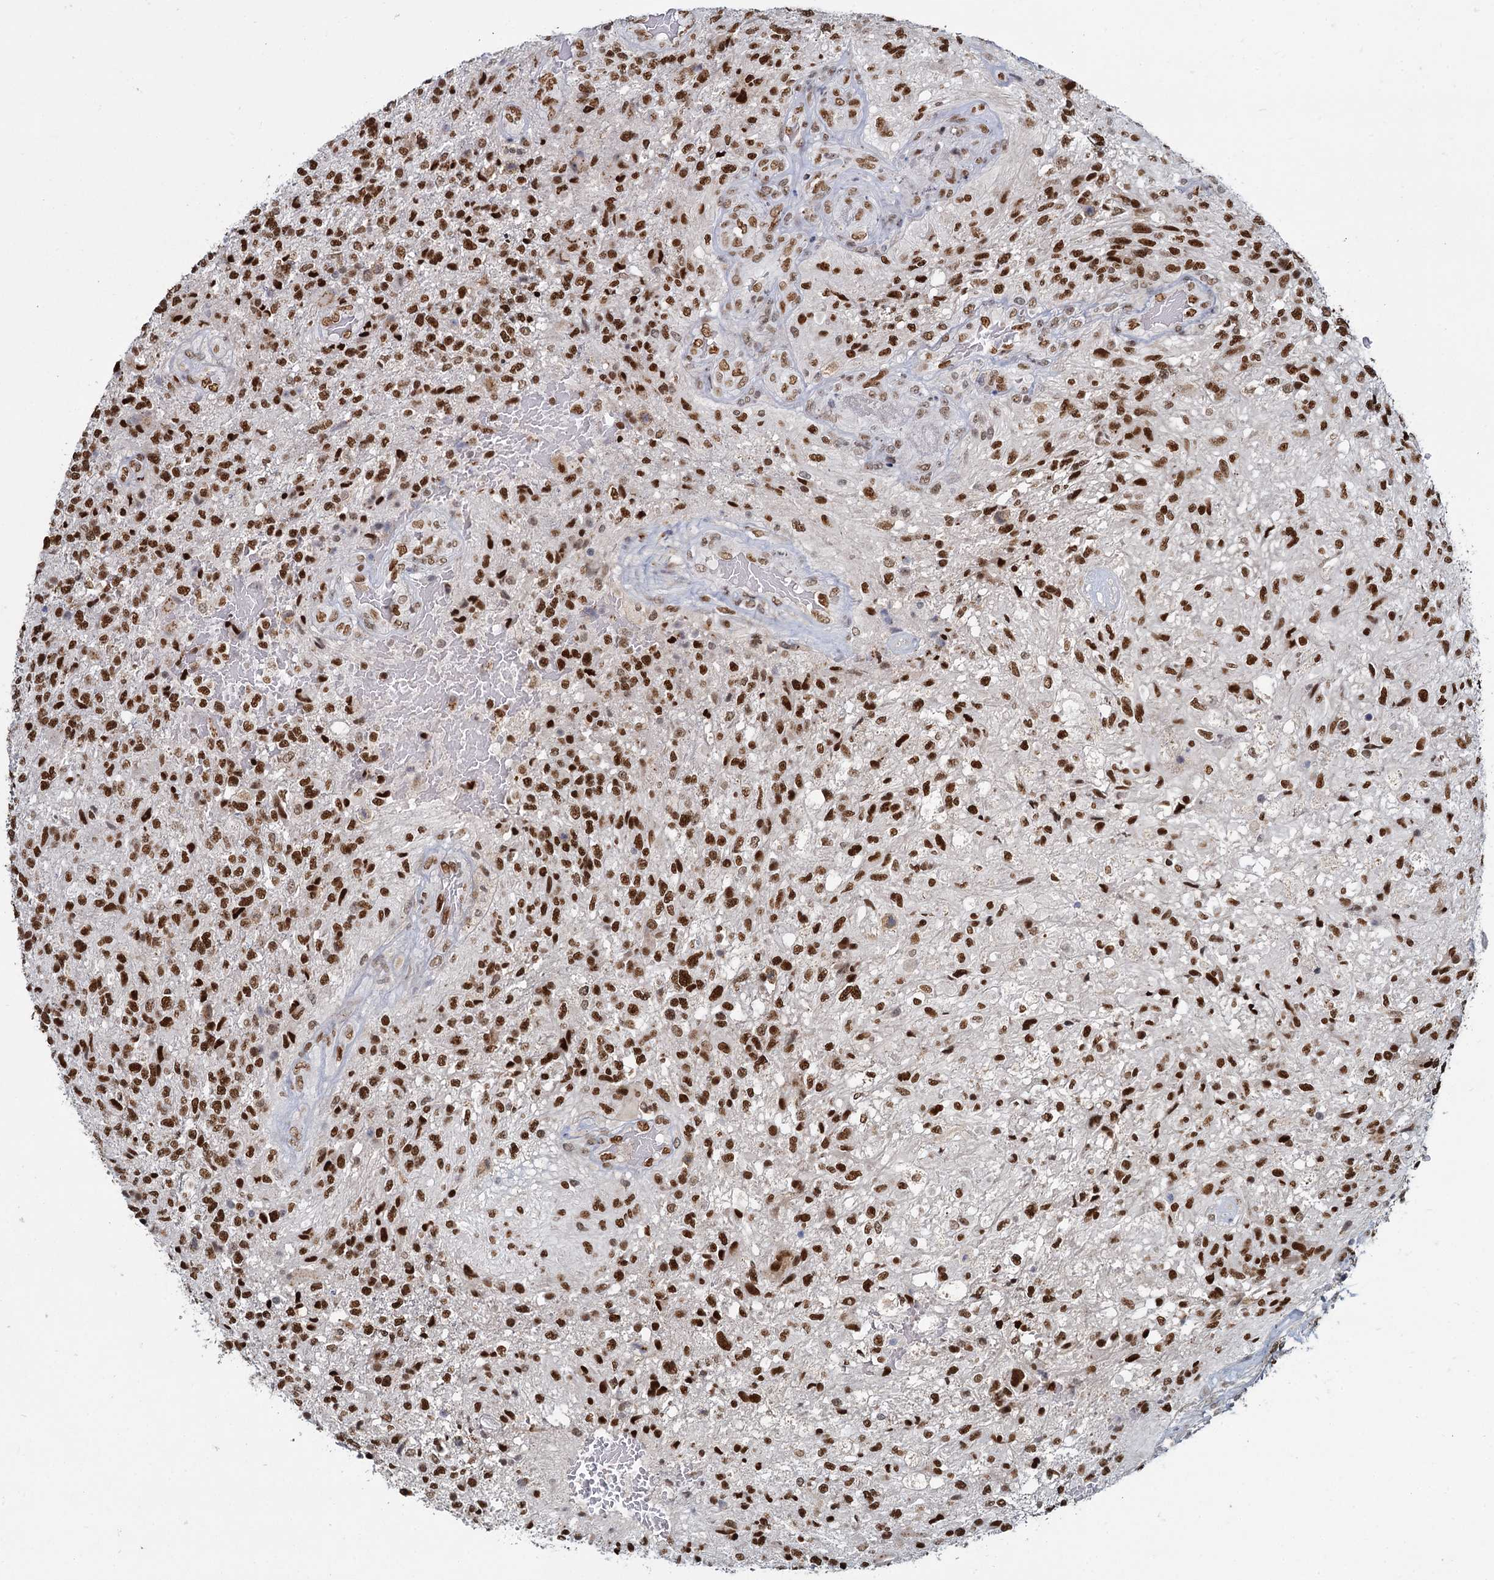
{"staining": {"intensity": "strong", "quantity": ">75%", "location": "nuclear"}, "tissue": "glioma", "cell_type": "Tumor cells", "image_type": "cancer", "snomed": [{"axis": "morphology", "description": "Glioma, malignant, High grade"}, {"axis": "topography", "description": "Brain"}], "caption": "Human malignant glioma (high-grade) stained with a protein marker demonstrates strong staining in tumor cells.", "gene": "RPRD1A", "patient": {"sex": "male", "age": 56}}